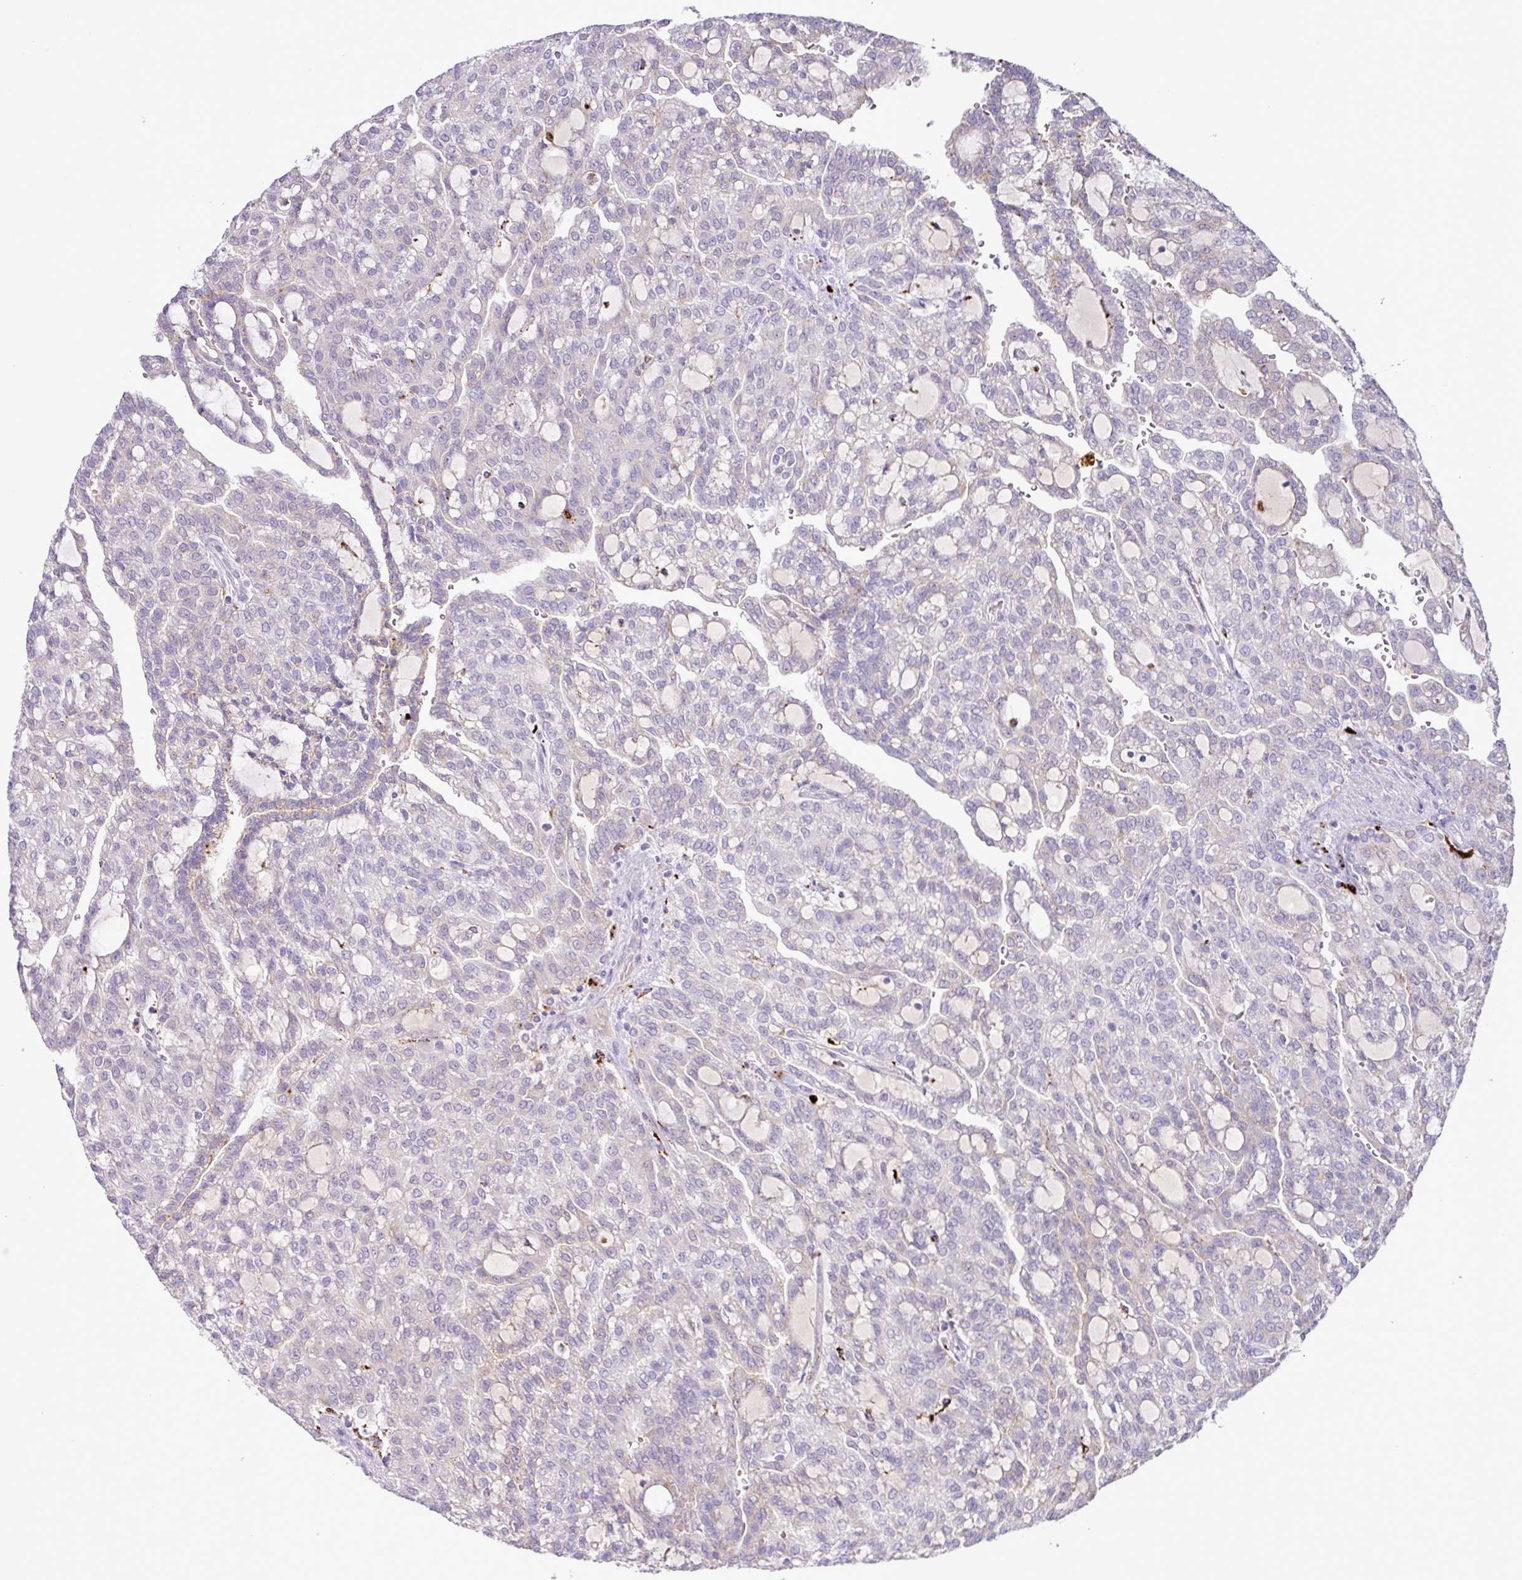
{"staining": {"intensity": "weak", "quantity": "25%-75%", "location": "cytoplasmic/membranous"}, "tissue": "renal cancer", "cell_type": "Tumor cells", "image_type": "cancer", "snomed": [{"axis": "morphology", "description": "Adenocarcinoma, NOS"}, {"axis": "topography", "description": "Kidney"}], "caption": "Protein staining of renal cancer tissue shows weak cytoplasmic/membranous staining in approximately 25%-75% of tumor cells.", "gene": "PLEKHH3", "patient": {"sex": "male", "age": 63}}